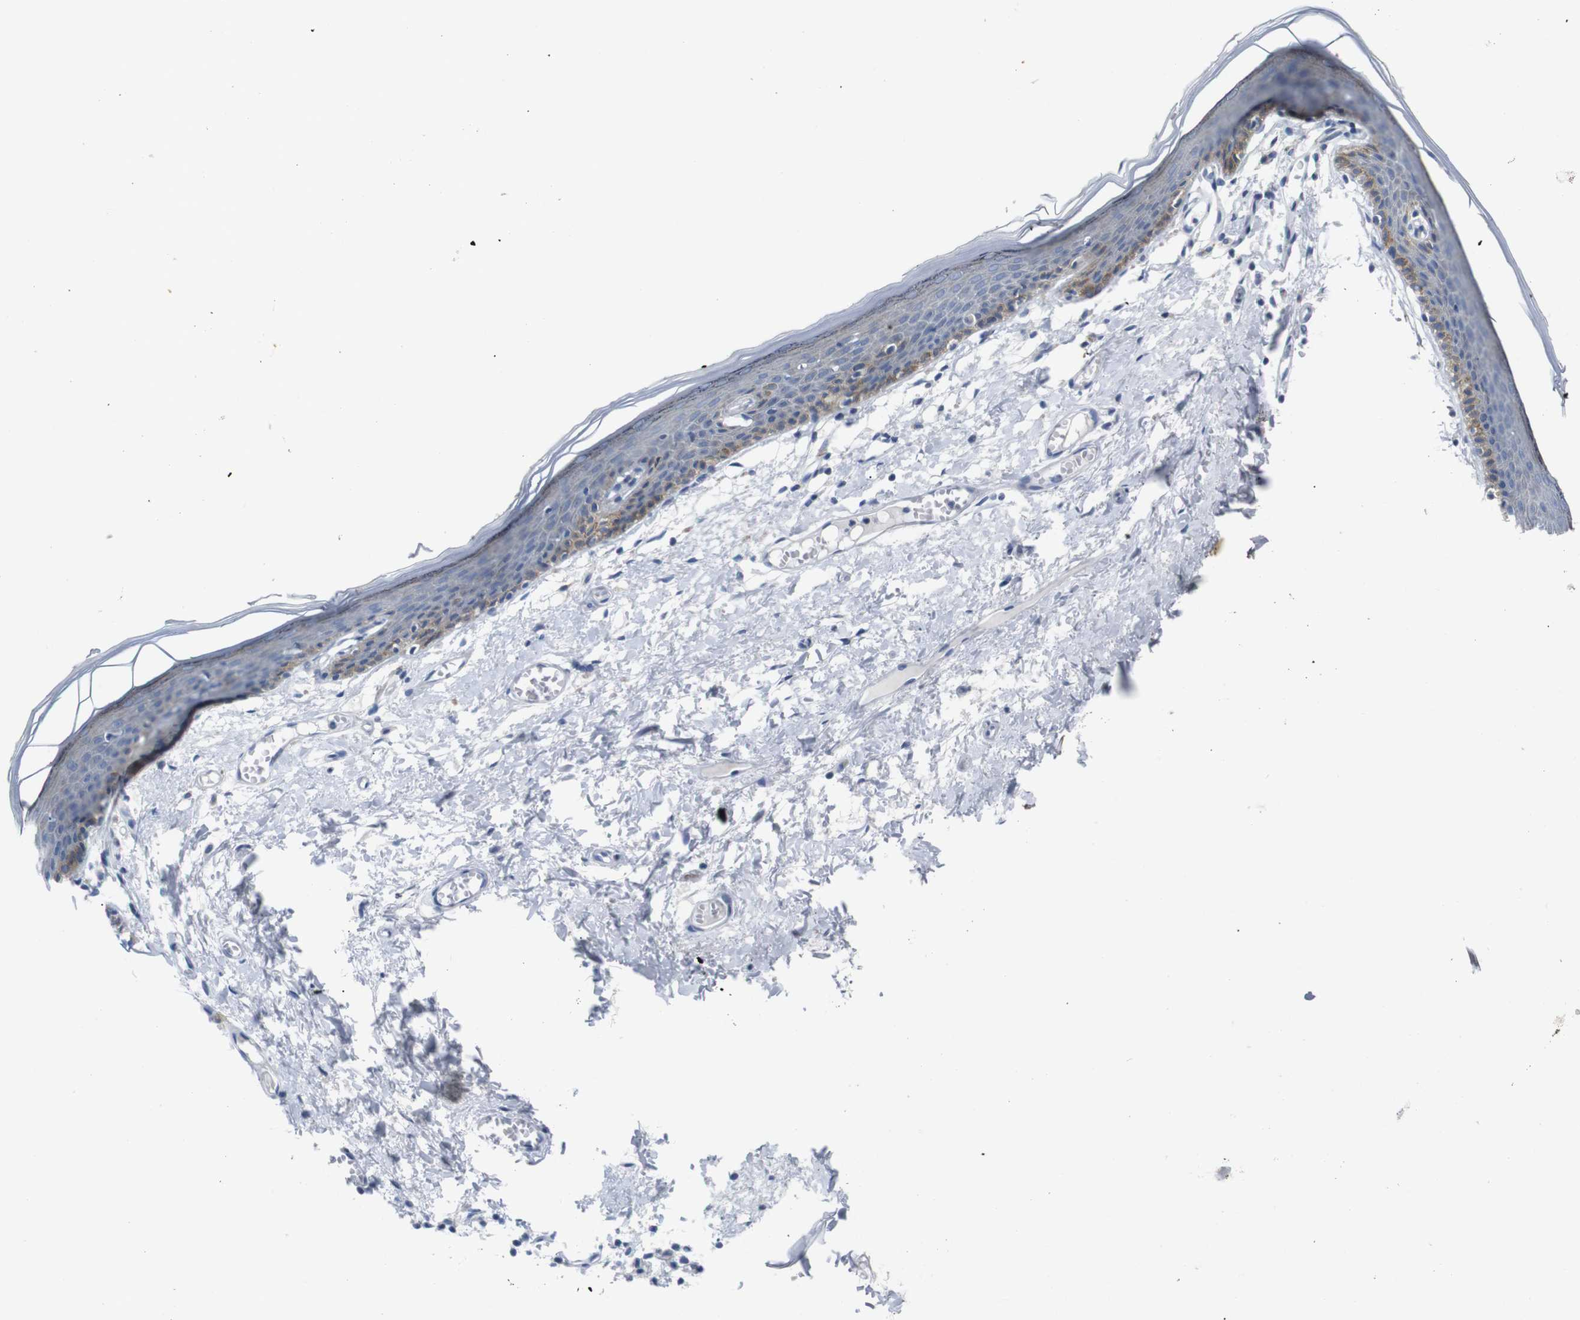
{"staining": {"intensity": "weak", "quantity": "<25%", "location": "cytoplasmic/membranous"}, "tissue": "skin", "cell_type": "Epidermal cells", "image_type": "normal", "snomed": [{"axis": "morphology", "description": "Normal tissue, NOS"}, {"axis": "topography", "description": "Vulva"}], "caption": "Immunohistochemistry (IHC) image of benign skin: human skin stained with DAB displays no significant protein expression in epidermal cells. (DAB IHC, high magnification).", "gene": "ANK3", "patient": {"sex": "female", "age": 54}}